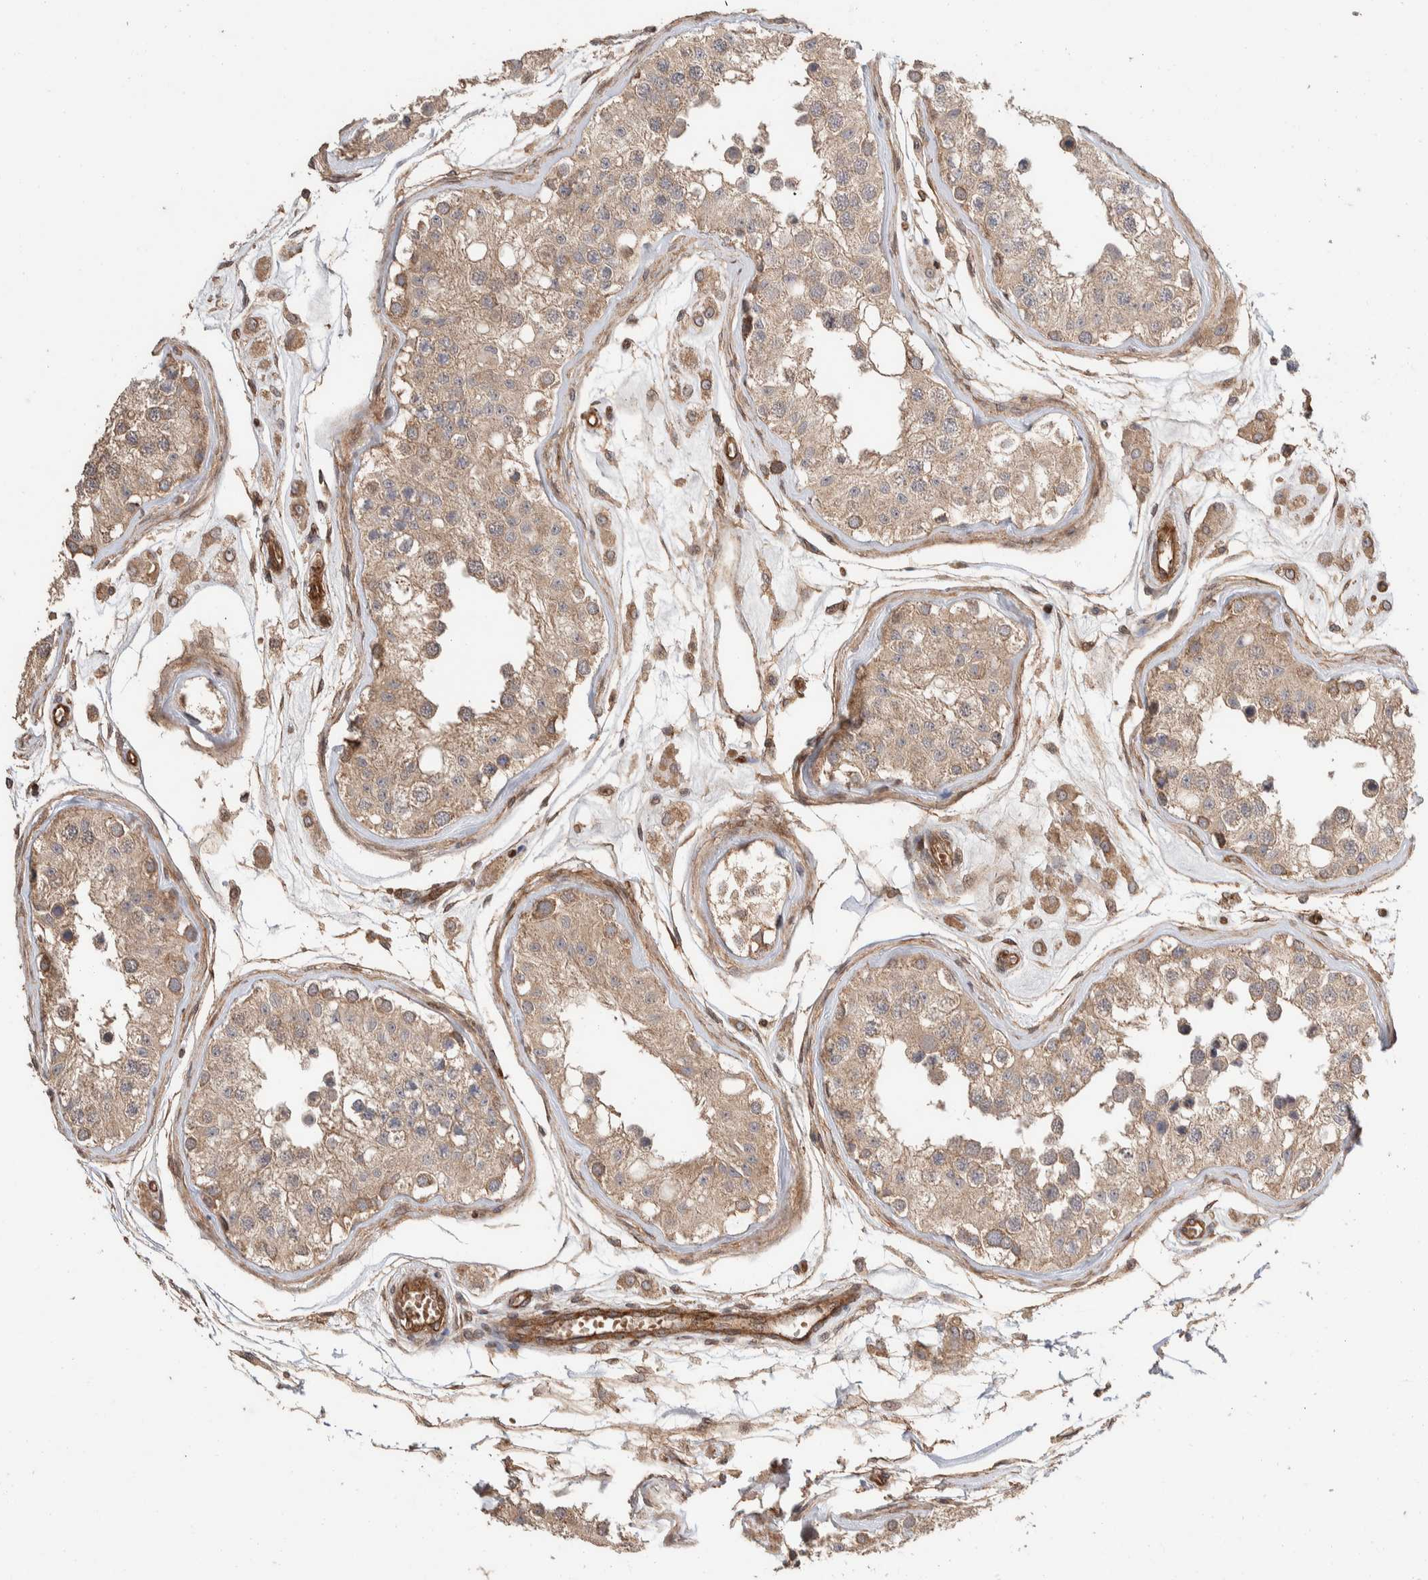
{"staining": {"intensity": "moderate", "quantity": ">75%", "location": "cytoplasmic/membranous"}, "tissue": "testis", "cell_type": "Cells in seminiferous ducts", "image_type": "normal", "snomed": [{"axis": "morphology", "description": "Normal tissue, NOS"}, {"axis": "morphology", "description": "Adenocarcinoma, metastatic, NOS"}, {"axis": "topography", "description": "Testis"}], "caption": "This is a photomicrograph of immunohistochemistry staining of normal testis, which shows moderate staining in the cytoplasmic/membranous of cells in seminiferous ducts.", "gene": "ERC1", "patient": {"sex": "male", "age": 26}}